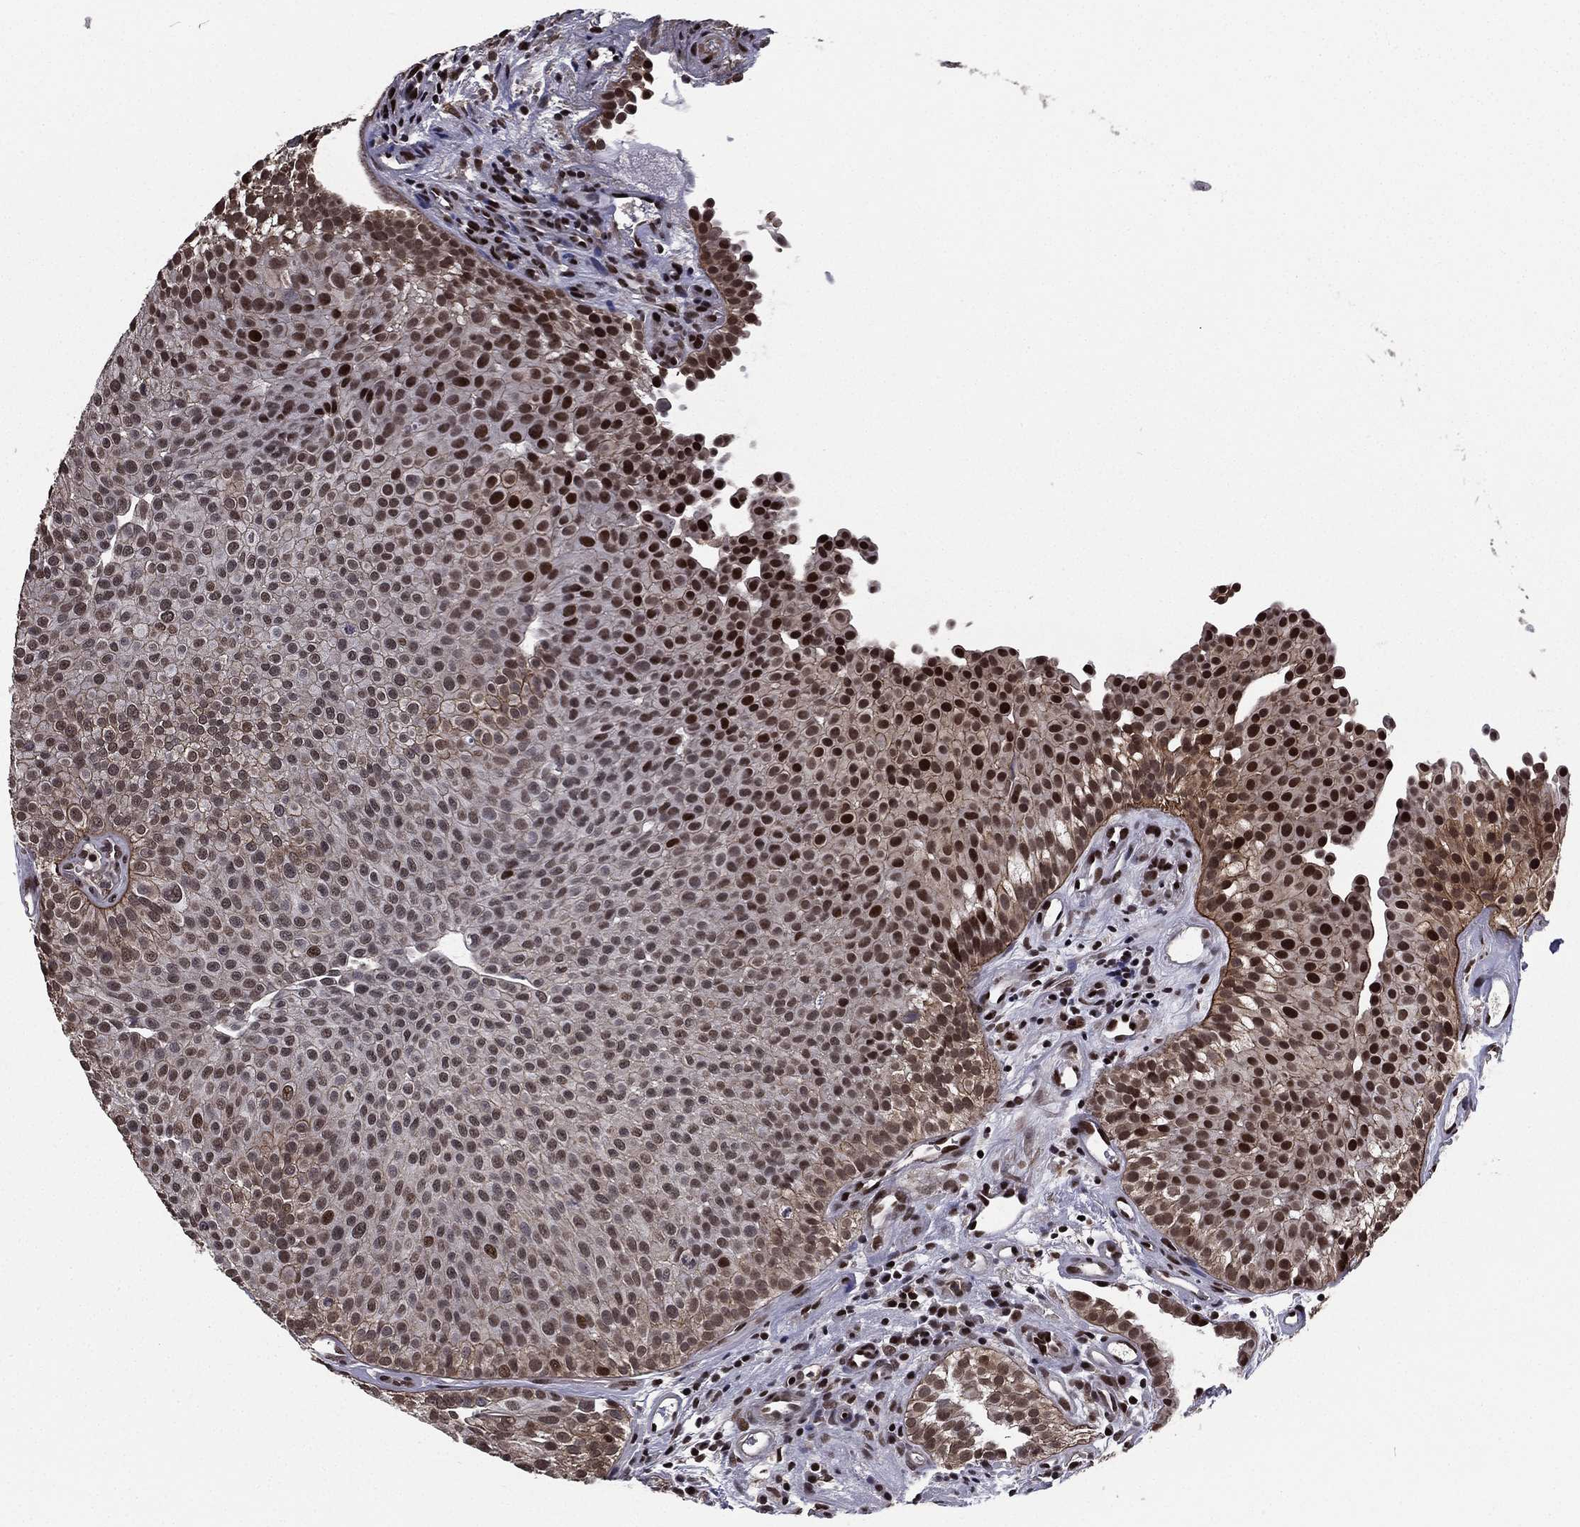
{"staining": {"intensity": "strong", "quantity": "<25%", "location": "nuclear"}, "tissue": "urothelial cancer", "cell_type": "Tumor cells", "image_type": "cancer", "snomed": [{"axis": "morphology", "description": "Urothelial carcinoma, Low grade"}, {"axis": "topography", "description": "Urinary bladder"}], "caption": "Protein expression by immunohistochemistry (IHC) shows strong nuclear positivity in approximately <25% of tumor cells in urothelial carcinoma (low-grade).", "gene": "RARB", "patient": {"sex": "female", "age": 87}}